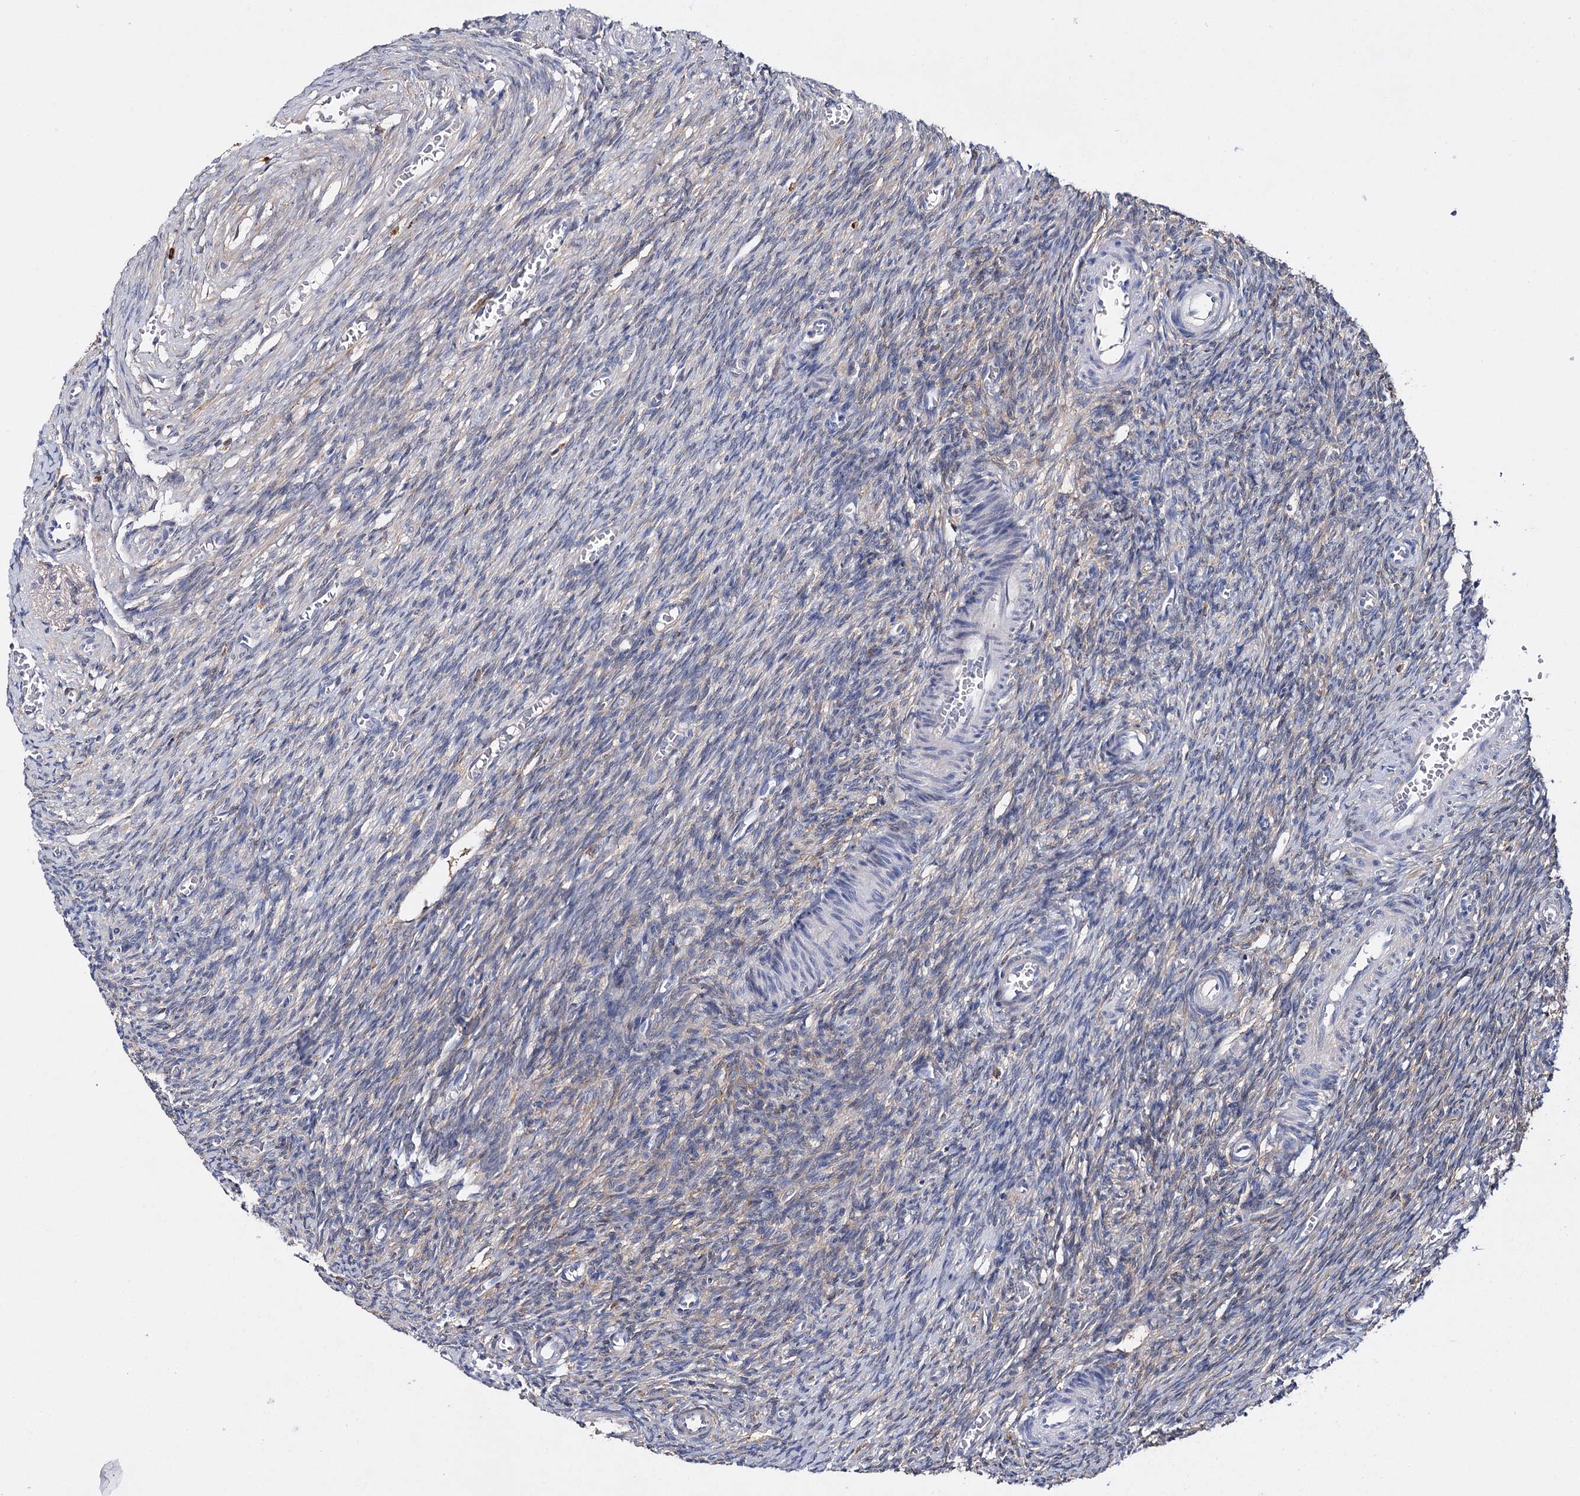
{"staining": {"intensity": "weak", "quantity": "<25%", "location": "cytoplasmic/membranous"}, "tissue": "ovary", "cell_type": "Ovarian stroma cells", "image_type": "normal", "snomed": [{"axis": "morphology", "description": "Normal tissue, NOS"}, {"axis": "topography", "description": "Ovary"}], "caption": "An IHC micrograph of normal ovary is shown. There is no staining in ovarian stroma cells of ovary. (Immunohistochemistry, brightfield microscopy, high magnification).", "gene": "CFAP46", "patient": {"sex": "female", "age": 27}}